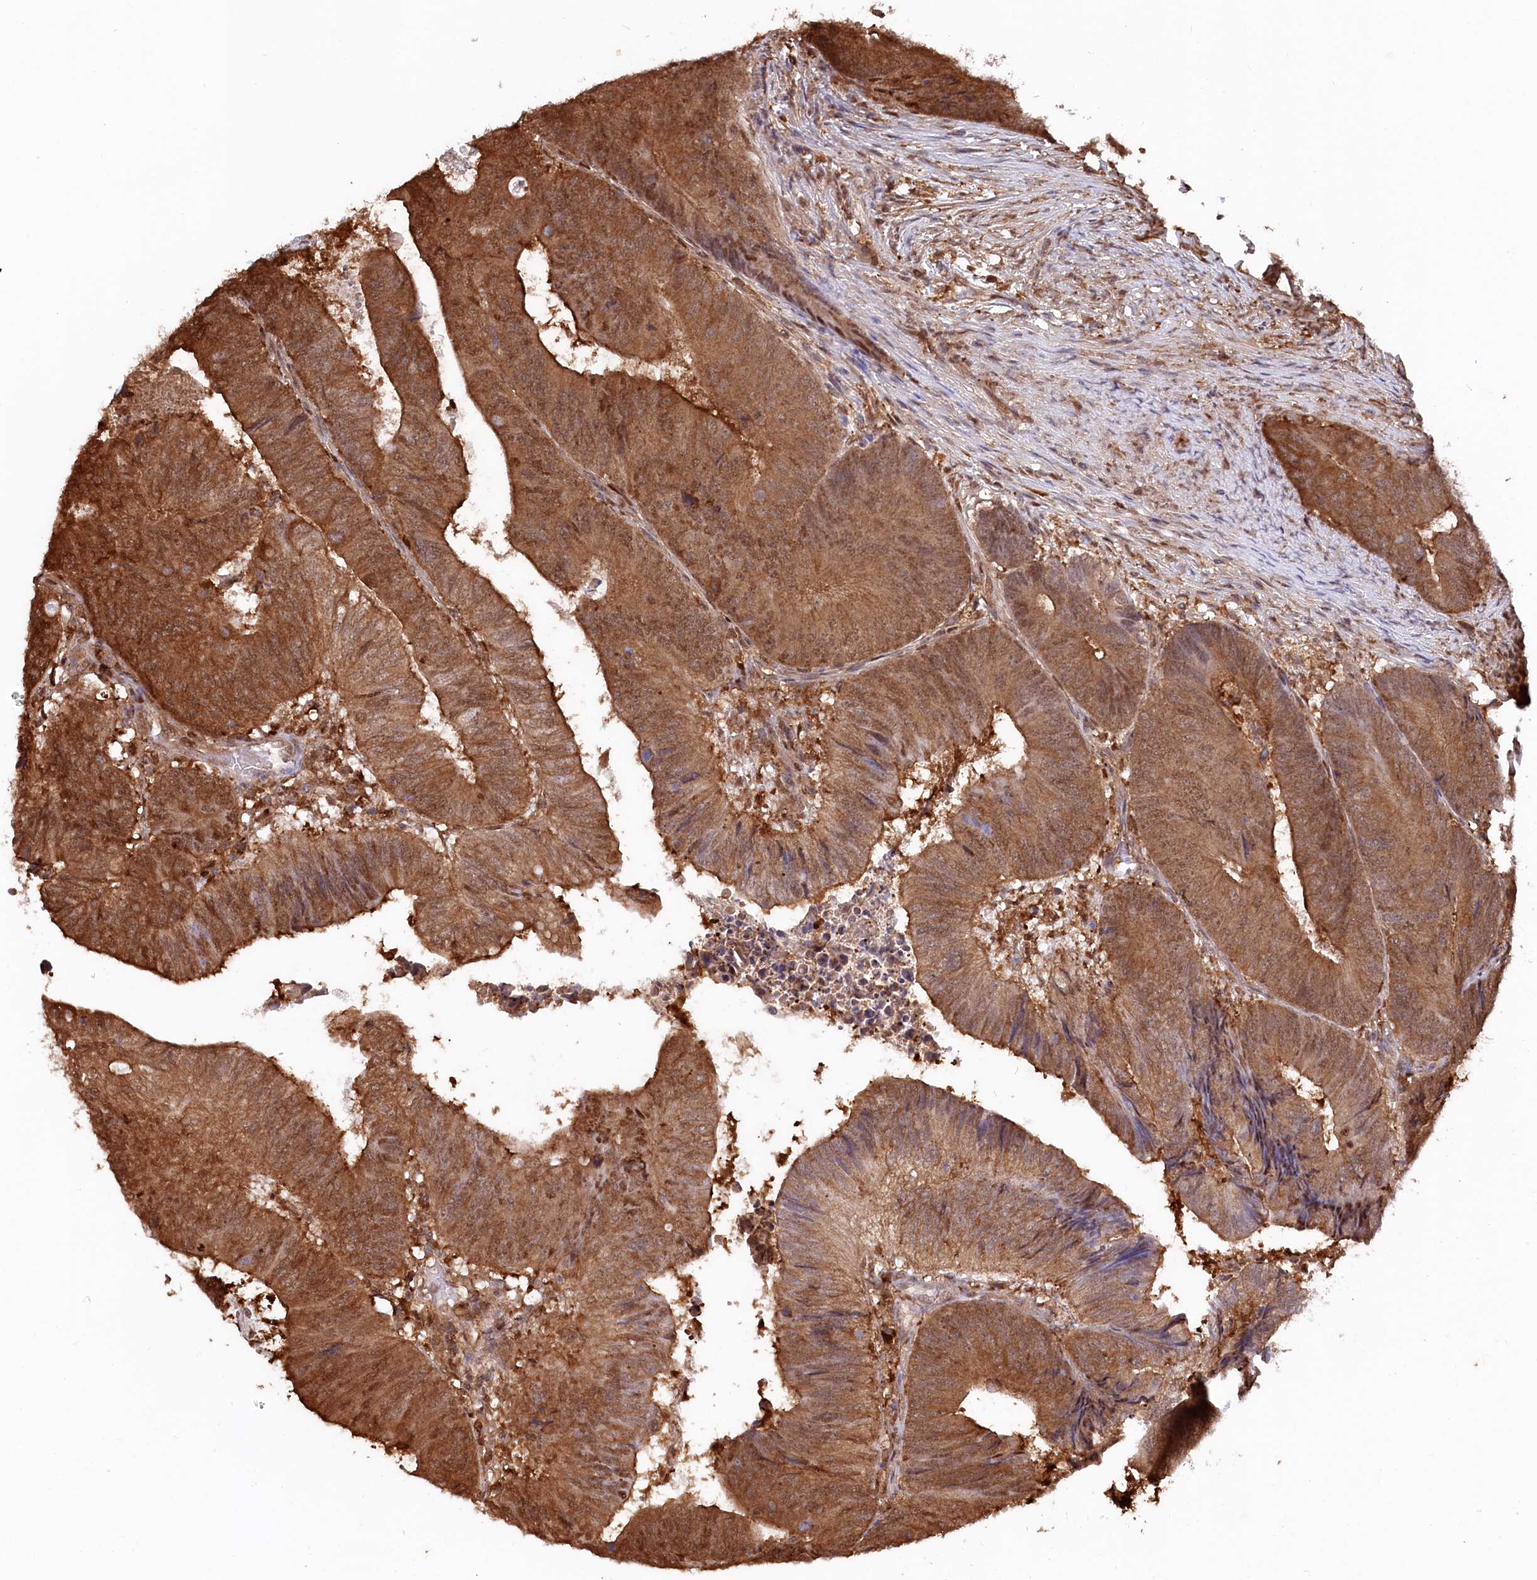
{"staining": {"intensity": "moderate", "quantity": ">75%", "location": "cytoplasmic/membranous,nuclear"}, "tissue": "colorectal cancer", "cell_type": "Tumor cells", "image_type": "cancer", "snomed": [{"axis": "morphology", "description": "Adenocarcinoma, NOS"}, {"axis": "topography", "description": "Colon"}], "caption": "Moderate cytoplasmic/membranous and nuclear positivity for a protein is identified in approximately >75% of tumor cells of colorectal adenocarcinoma using immunohistochemistry.", "gene": "PSMA1", "patient": {"sex": "female", "age": 67}}